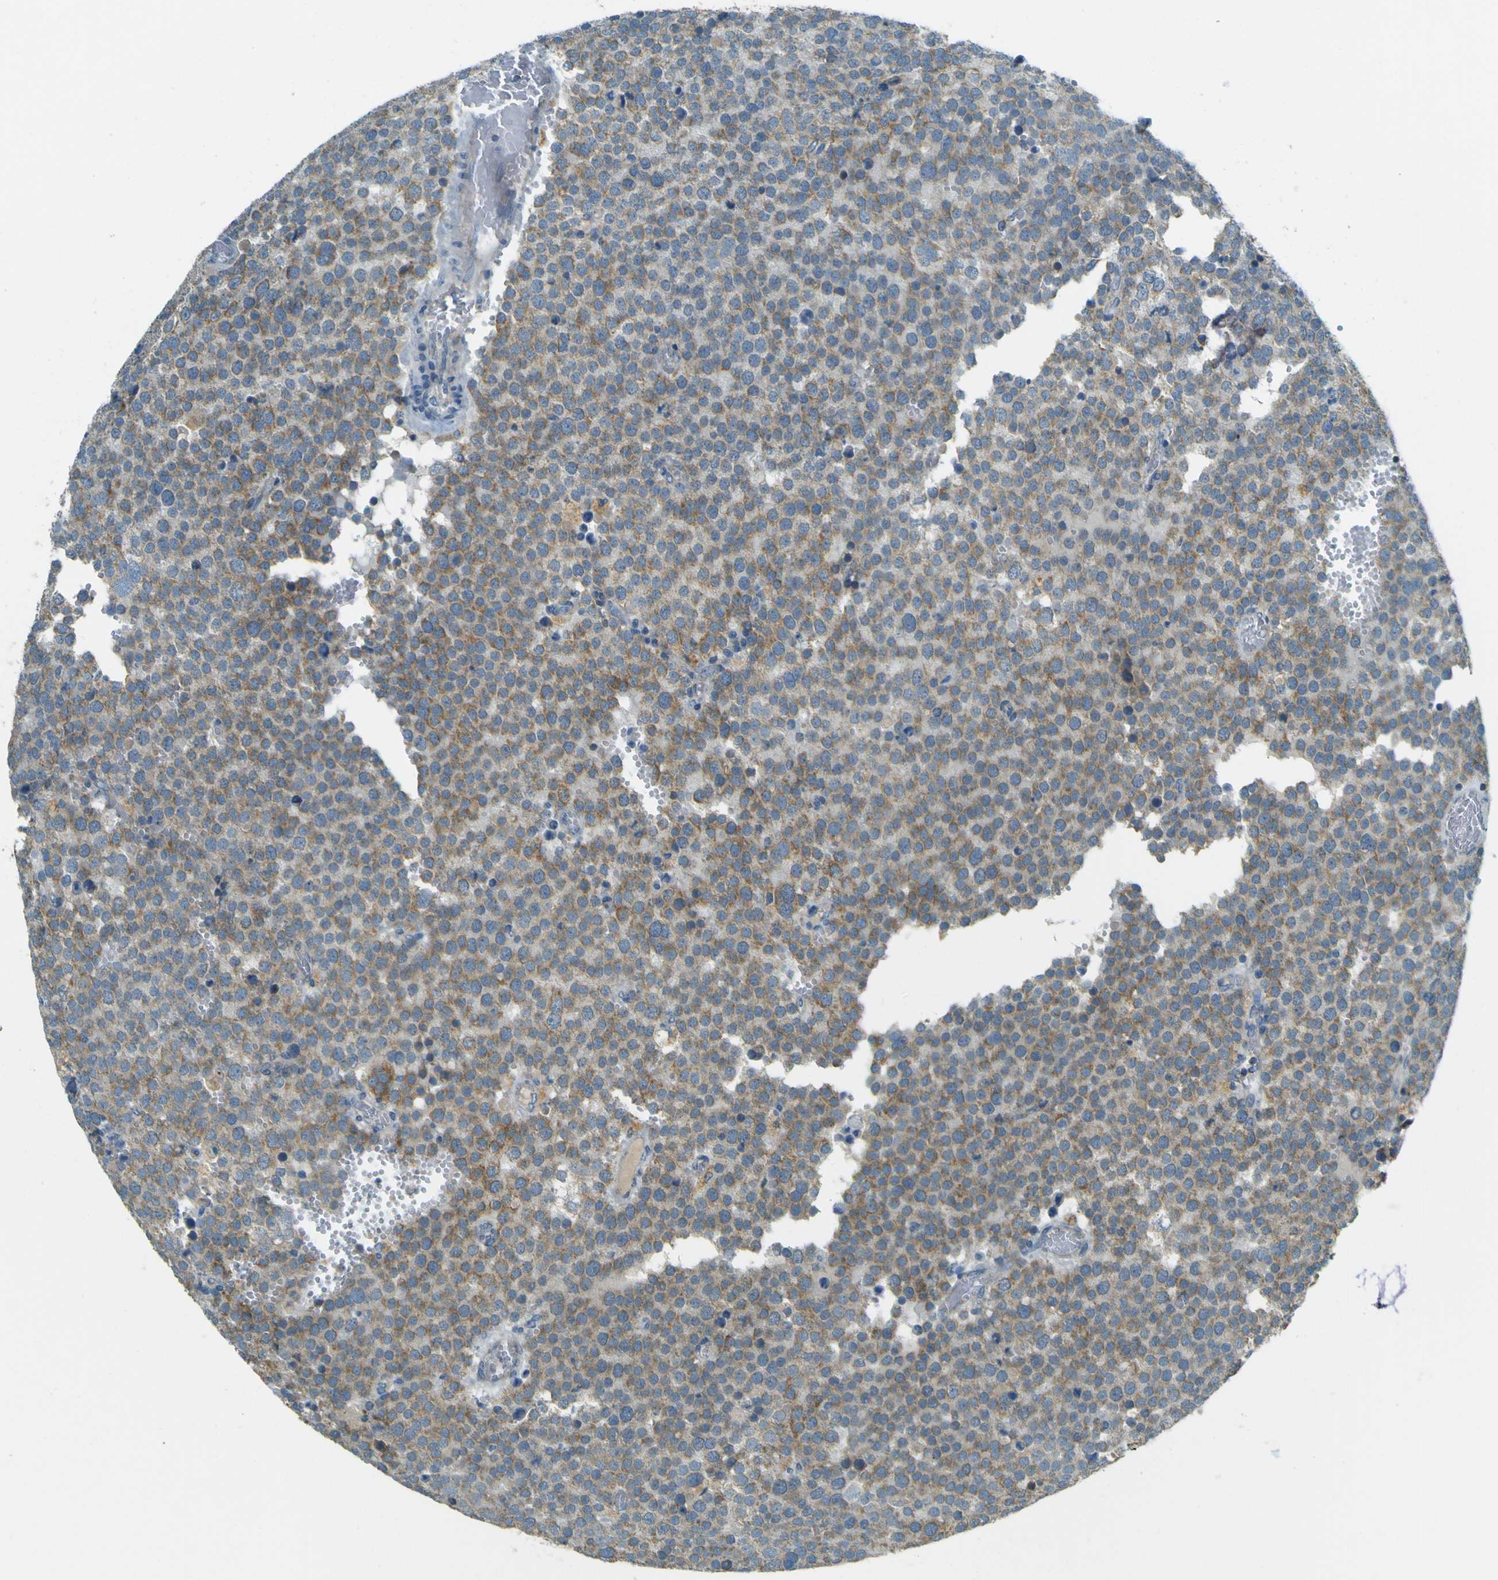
{"staining": {"intensity": "moderate", "quantity": ">75%", "location": "cytoplasmic/membranous"}, "tissue": "testis cancer", "cell_type": "Tumor cells", "image_type": "cancer", "snomed": [{"axis": "morphology", "description": "Normal tissue, NOS"}, {"axis": "morphology", "description": "Seminoma, NOS"}, {"axis": "topography", "description": "Testis"}], "caption": "Immunohistochemical staining of human testis cancer (seminoma) exhibits medium levels of moderate cytoplasmic/membranous protein expression in about >75% of tumor cells. The staining is performed using DAB (3,3'-diaminobenzidine) brown chromogen to label protein expression. The nuclei are counter-stained blue using hematoxylin.", "gene": "FKTN", "patient": {"sex": "male", "age": 71}}